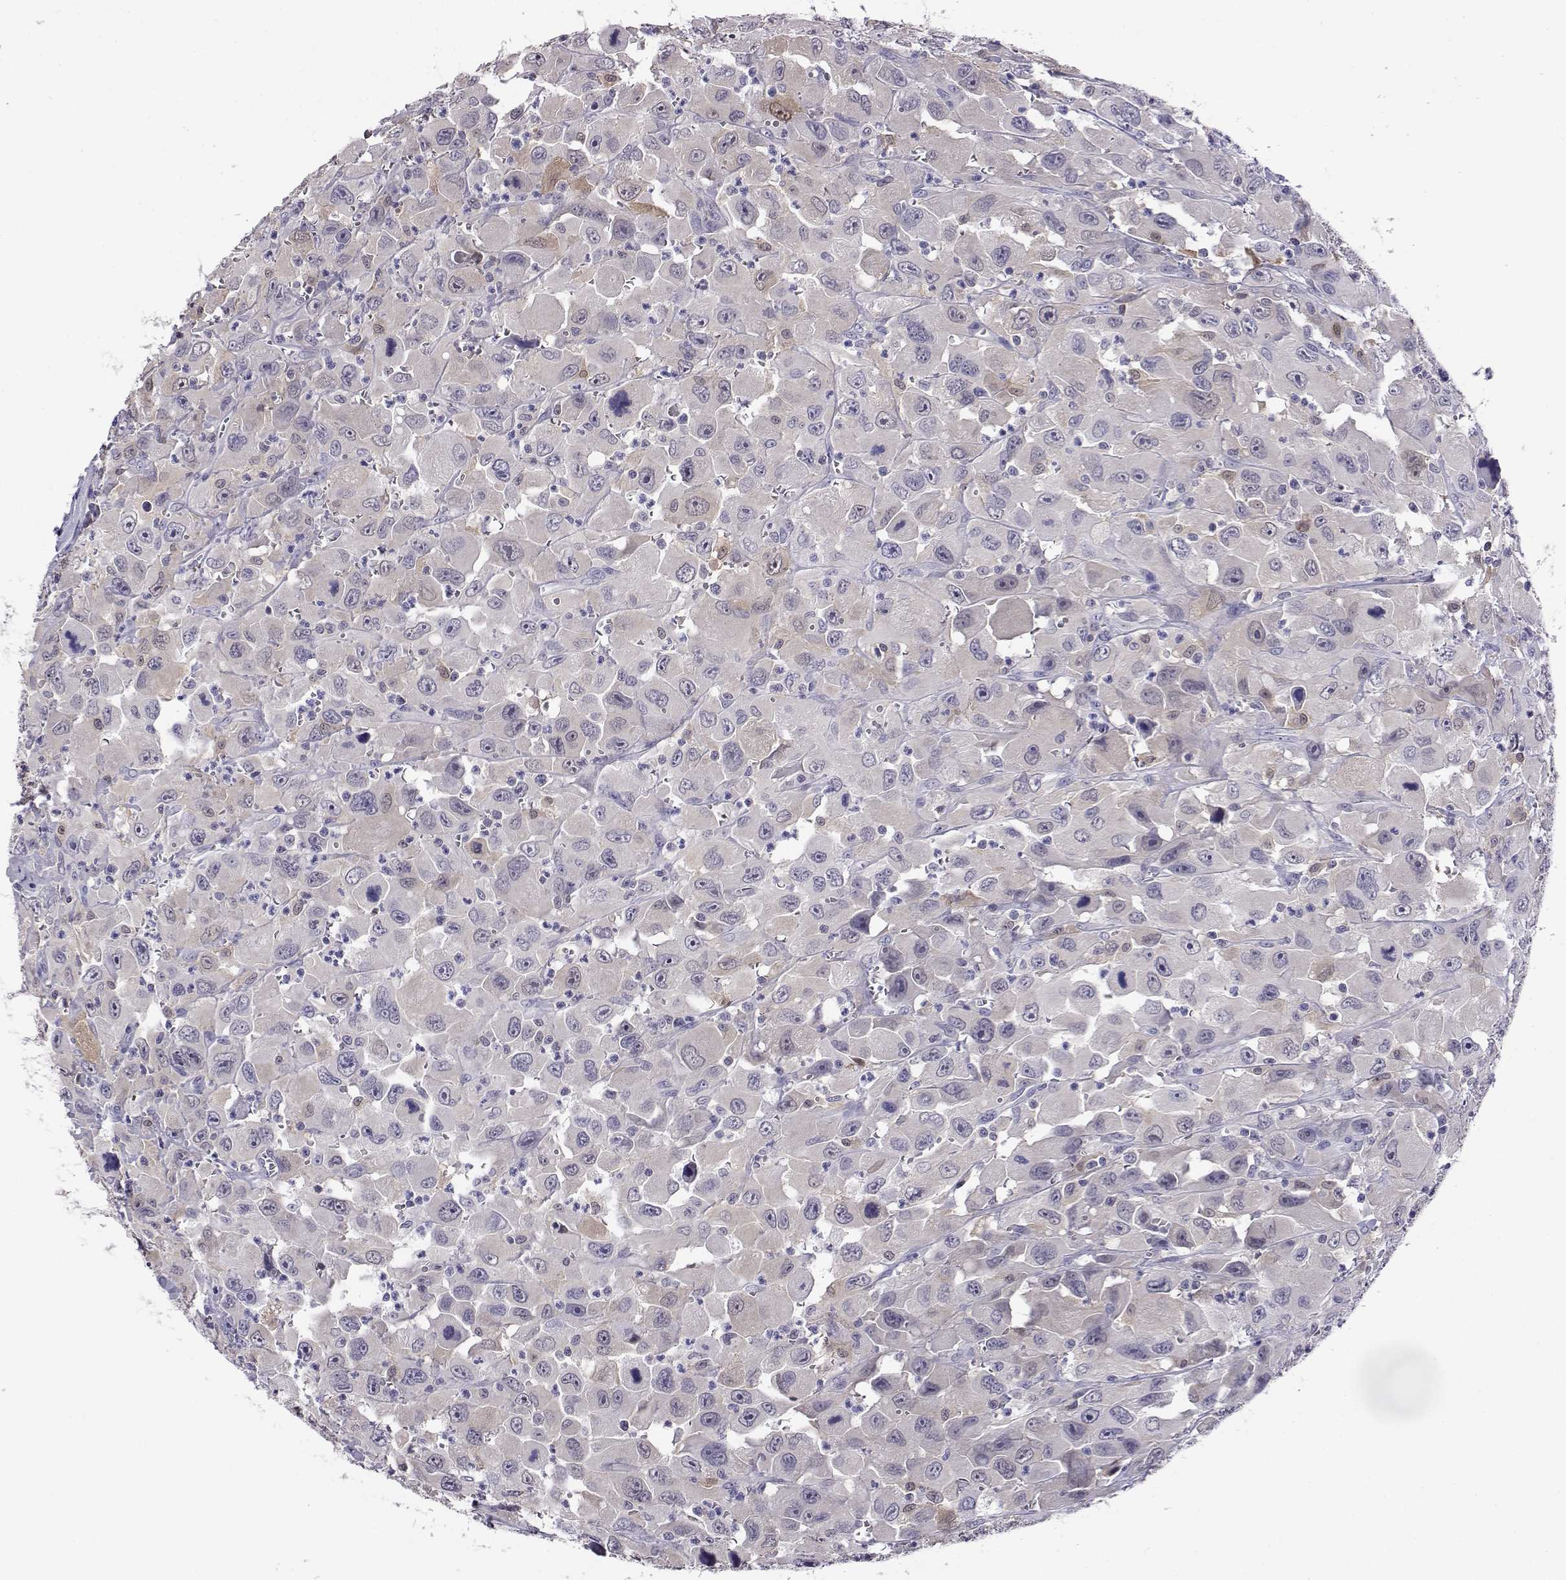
{"staining": {"intensity": "negative", "quantity": "none", "location": "none"}, "tissue": "head and neck cancer", "cell_type": "Tumor cells", "image_type": "cancer", "snomed": [{"axis": "morphology", "description": "Squamous cell carcinoma, NOS"}, {"axis": "morphology", "description": "Squamous cell carcinoma, metastatic, NOS"}, {"axis": "topography", "description": "Oral tissue"}, {"axis": "topography", "description": "Head-Neck"}], "caption": "Tumor cells show no significant protein positivity in metastatic squamous cell carcinoma (head and neck). The staining is performed using DAB (3,3'-diaminobenzidine) brown chromogen with nuclei counter-stained in using hematoxylin.", "gene": "AKR1B1", "patient": {"sex": "female", "age": 85}}